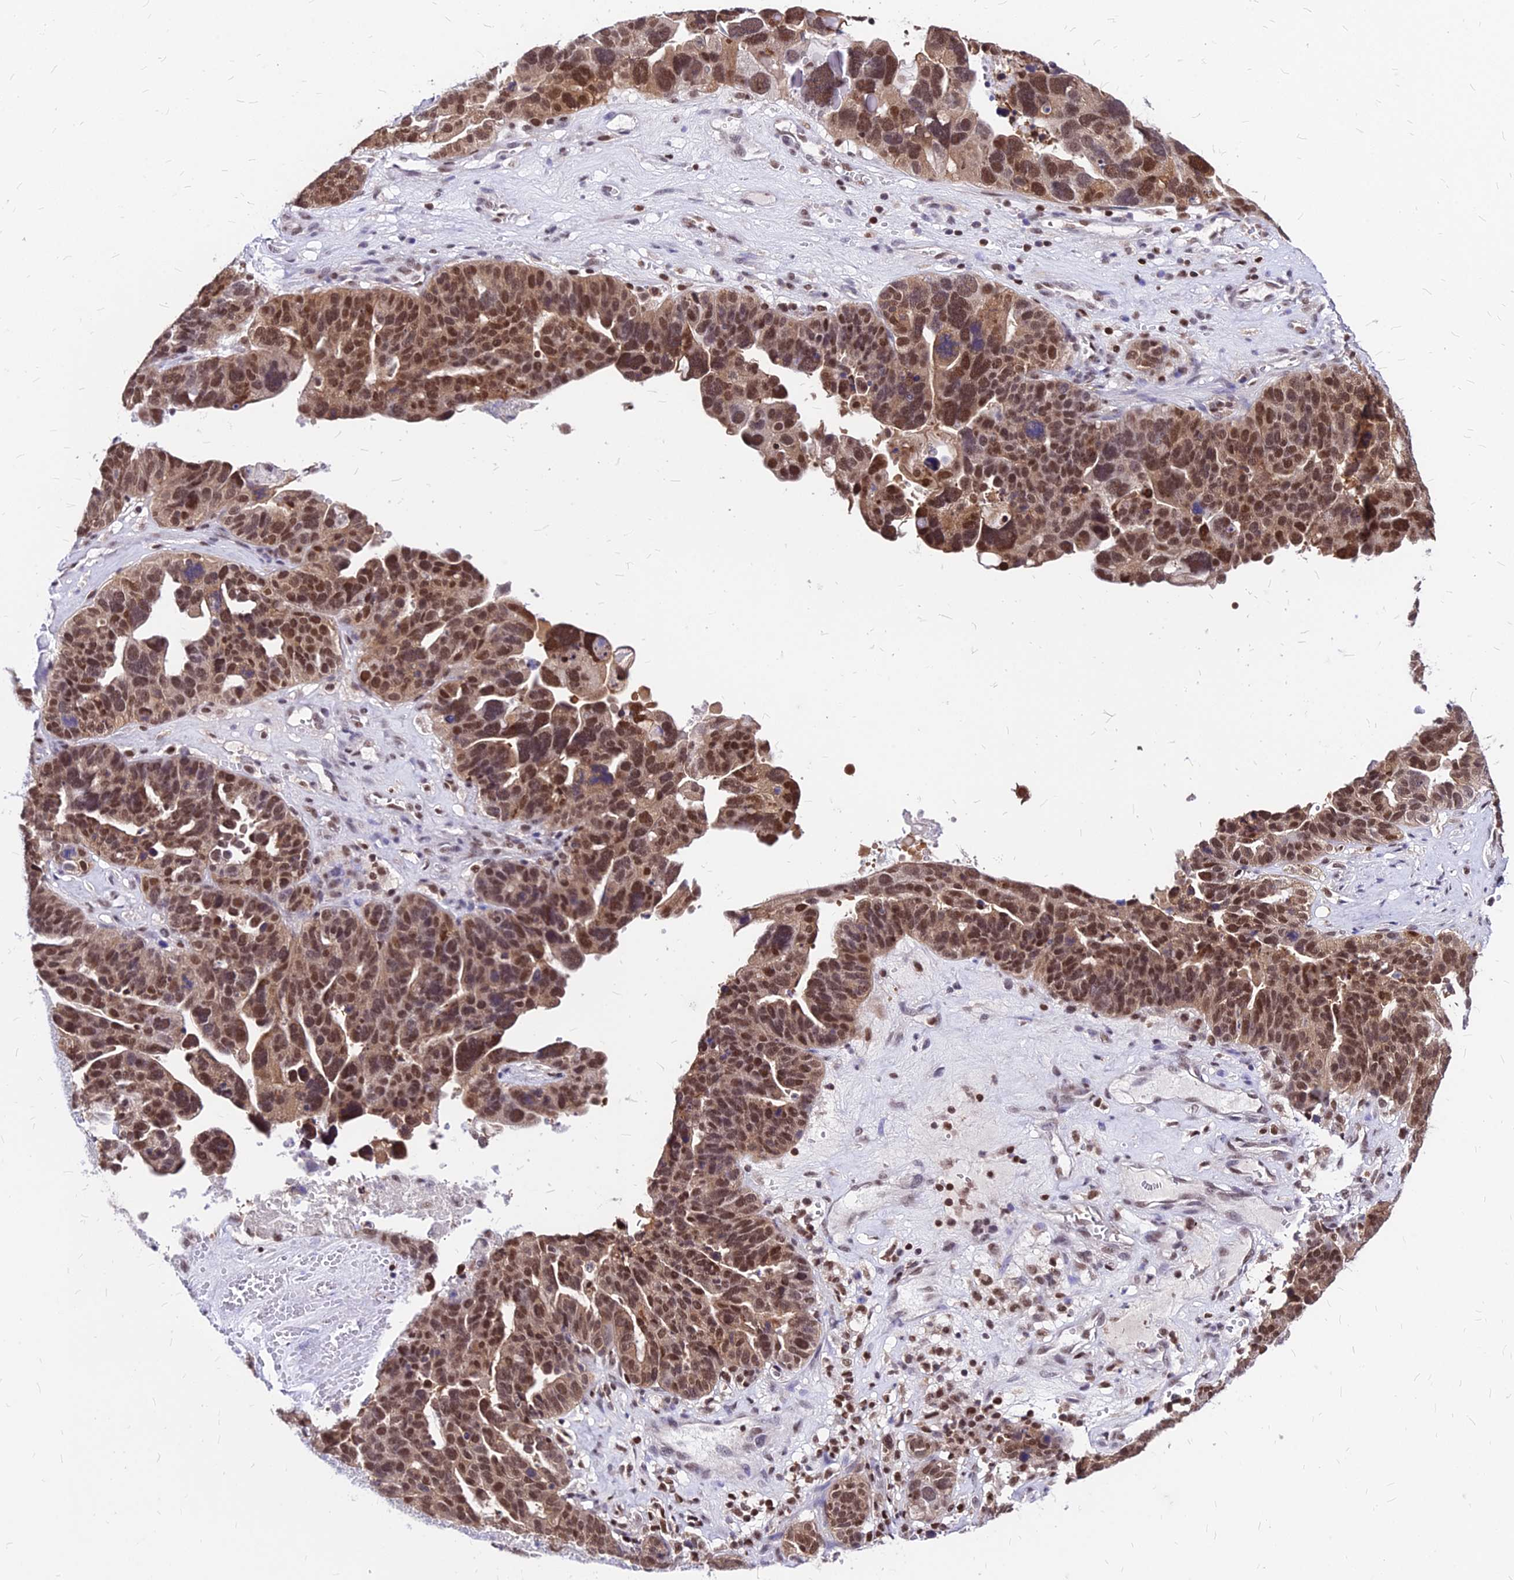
{"staining": {"intensity": "moderate", "quantity": ">75%", "location": "nuclear"}, "tissue": "ovarian cancer", "cell_type": "Tumor cells", "image_type": "cancer", "snomed": [{"axis": "morphology", "description": "Cystadenocarcinoma, serous, NOS"}, {"axis": "topography", "description": "Ovary"}], "caption": "This micrograph exhibits immunohistochemistry (IHC) staining of serous cystadenocarcinoma (ovarian), with medium moderate nuclear positivity in about >75% of tumor cells.", "gene": "PAXX", "patient": {"sex": "female", "age": 59}}